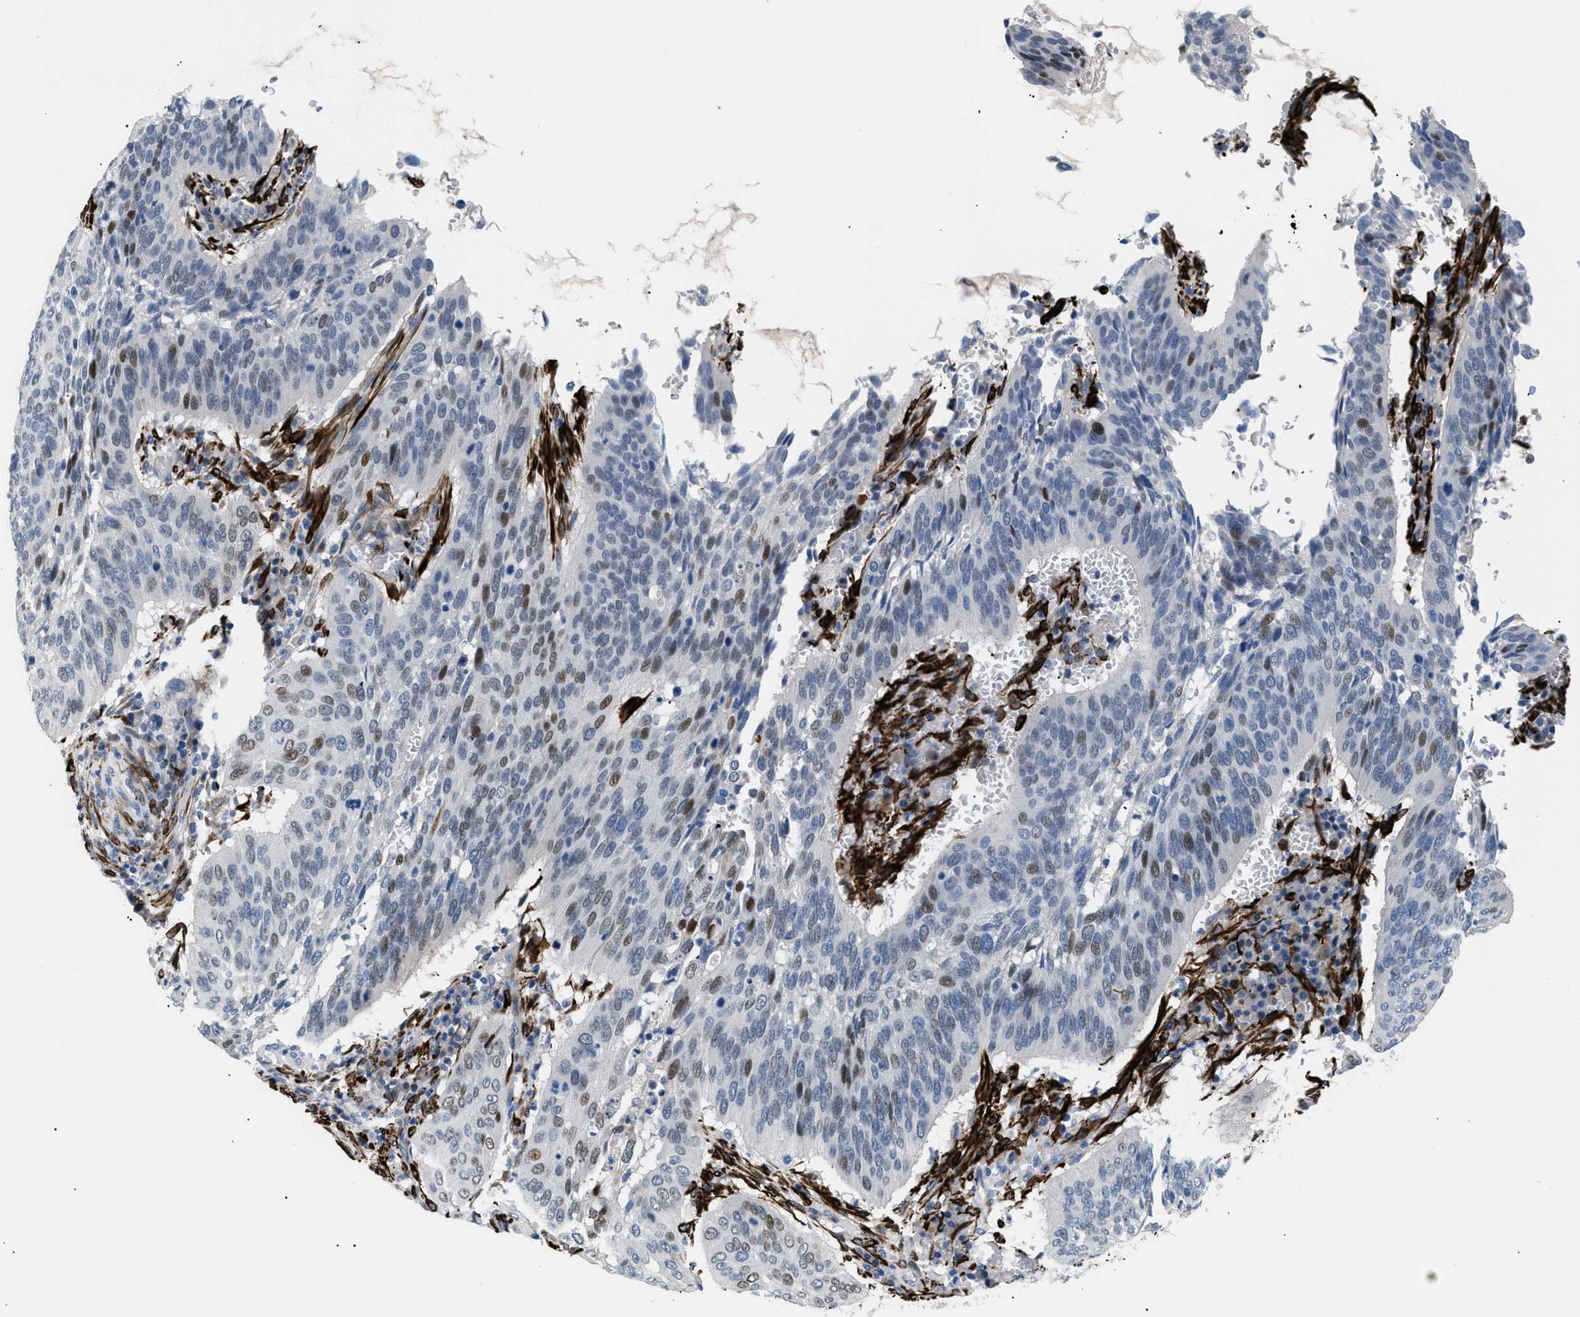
{"staining": {"intensity": "moderate", "quantity": "<25%", "location": "nuclear"}, "tissue": "cervical cancer", "cell_type": "Tumor cells", "image_type": "cancer", "snomed": [{"axis": "morphology", "description": "Normal tissue, NOS"}, {"axis": "morphology", "description": "Squamous cell carcinoma, NOS"}, {"axis": "topography", "description": "Cervix"}], "caption": "Protein staining of squamous cell carcinoma (cervical) tissue demonstrates moderate nuclear staining in approximately <25% of tumor cells.", "gene": "ICA1", "patient": {"sex": "female", "age": 39}}